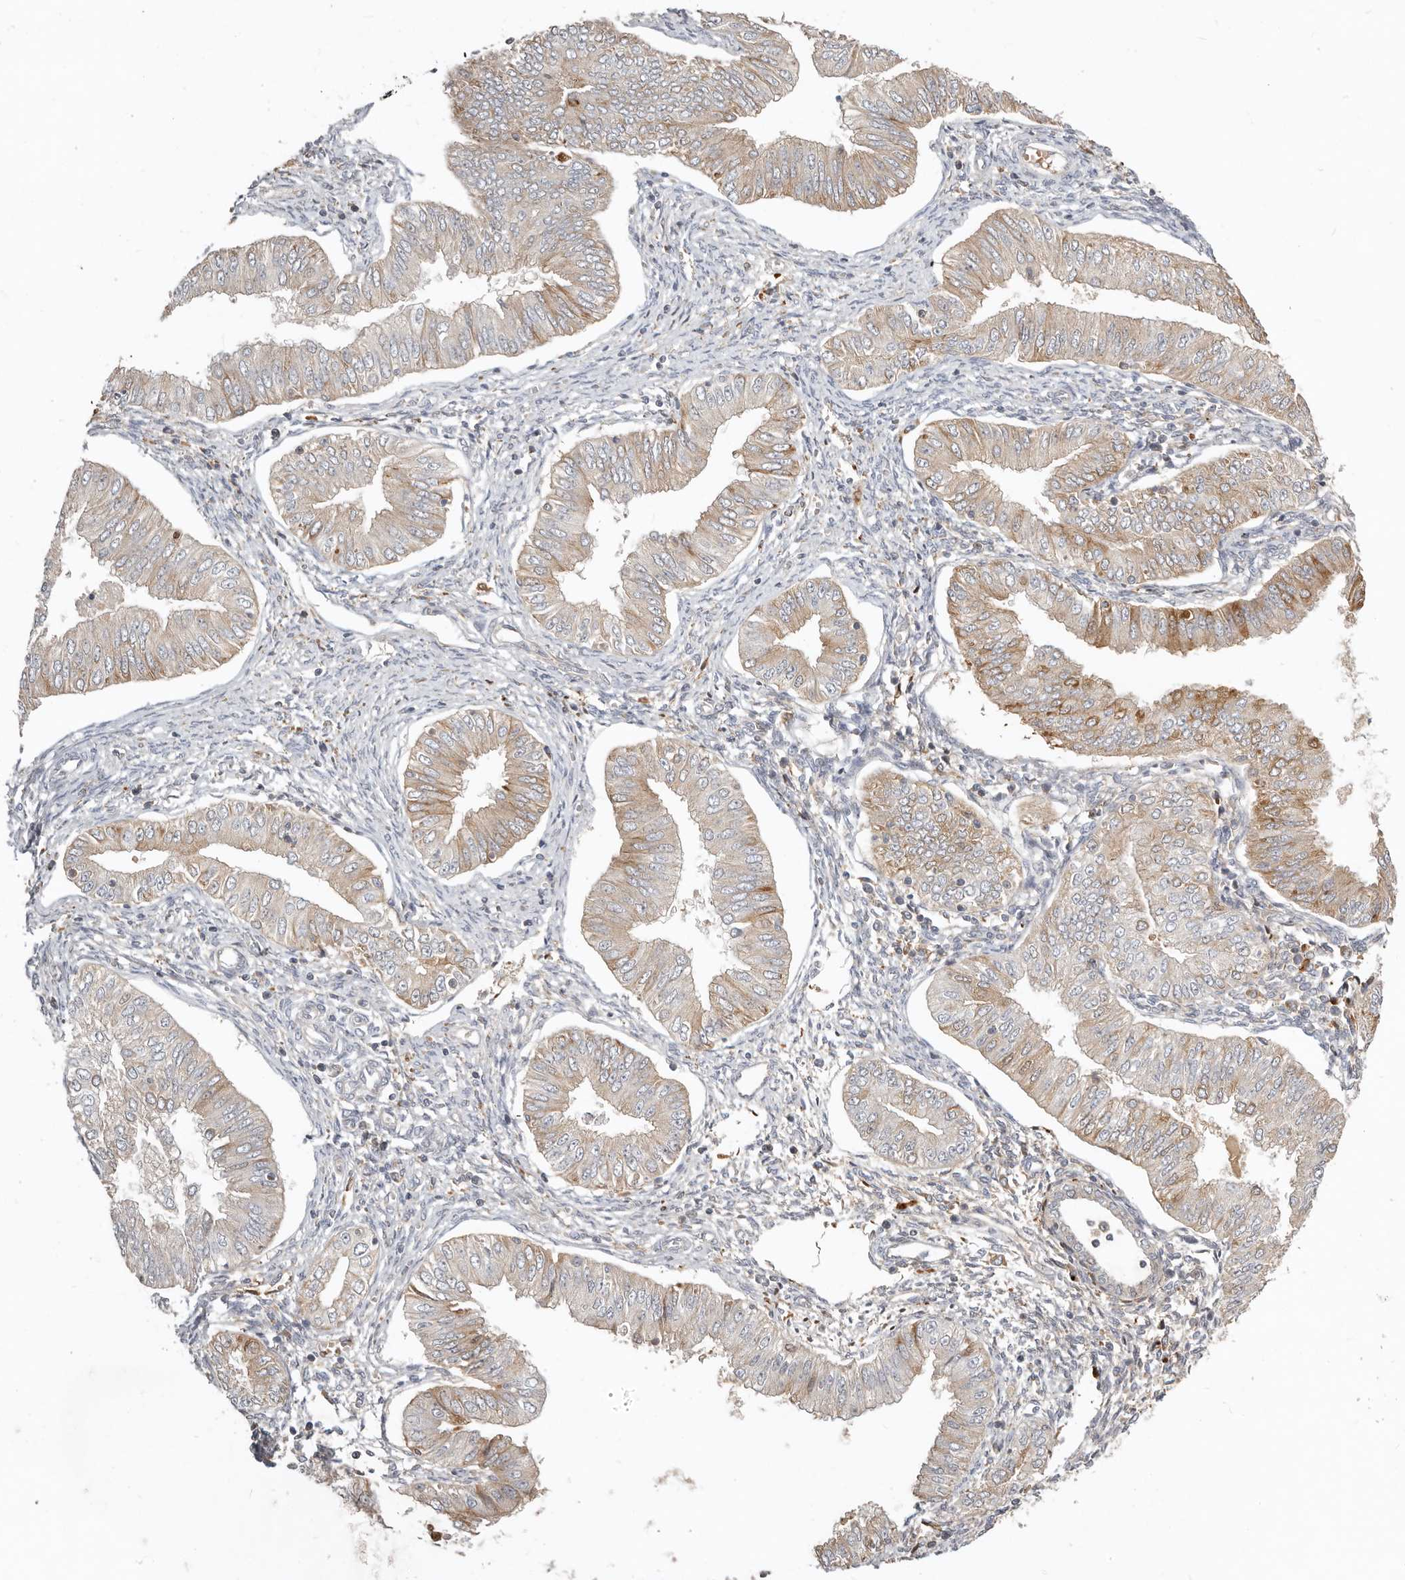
{"staining": {"intensity": "moderate", "quantity": "<25%", "location": "cytoplasmic/membranous"}, "tissue": "endometrial cancer", "cell_type": "Tumor cells", "image_type": "cancer", "snomed": [{"axis": "morphology", "description": "Normal tissue, NOS"}, {"axis": "morphology", "description": "Adenocarcinoma, NOS"}, {"axis": "topography", "description": "Endometrium"}], "caption": "Brown immunohistochemical staining in adenocarcinoma (endometrial) displays moderate cytoplasmic/membranous staining in about <25% of tumor cells.", "gene": "MTFR2", "patient": {"sex": "female", "age": 53}}